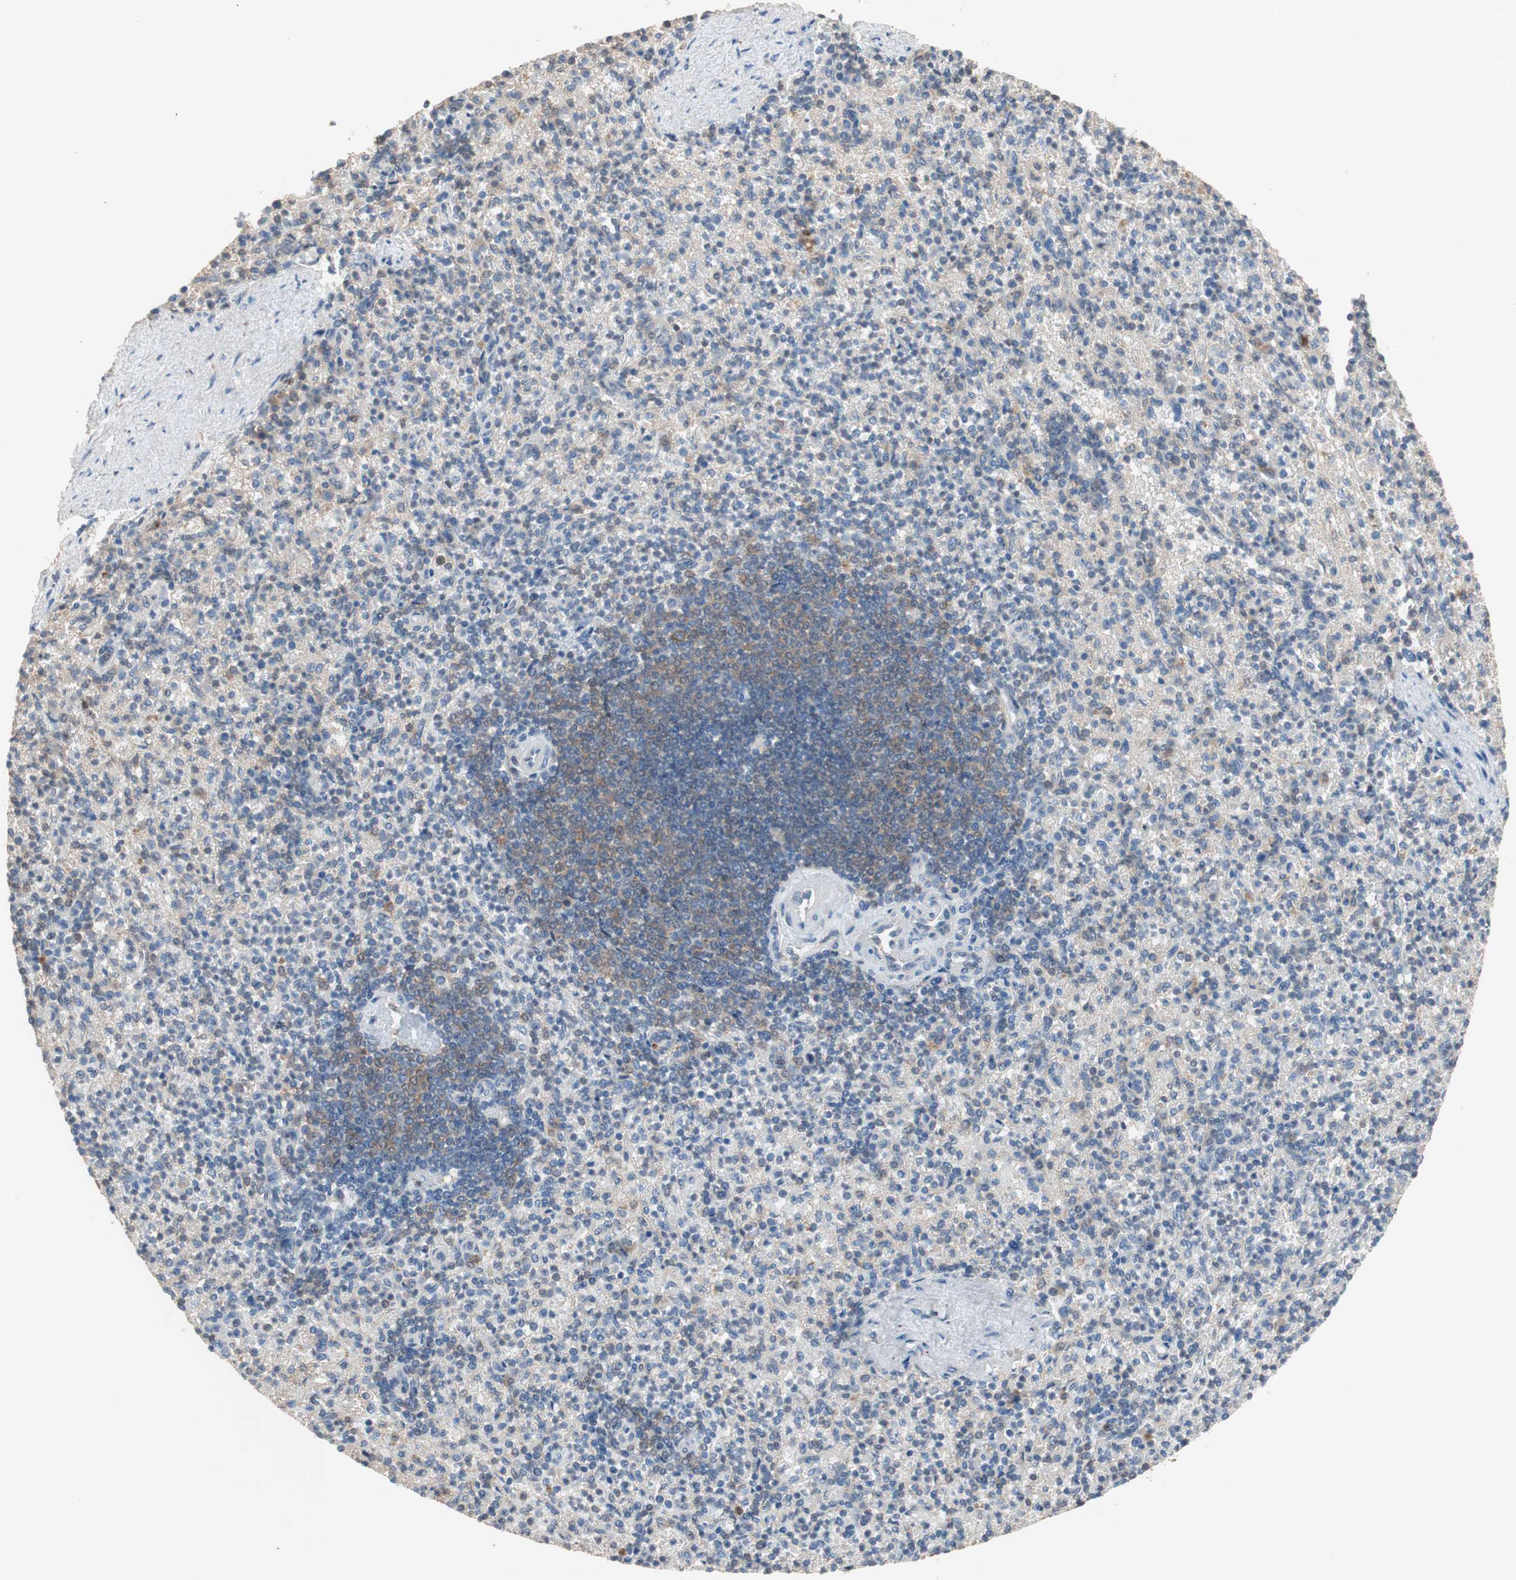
{"staining": {"intensity": "moderate", "quantity": "25%-75%", "location": "cytoplasmic/membranous,nuclear"}, "tissue": "spleen", "cell_type": "Cells in red pulp", "image_type": "normal", "snomed": [{"axis": "morphology", "description": "Normal tissue, NOS"}, {"axis": "topography", "description": "Spleen"}], "caption": "An immunohistochemistry micrograph of normal tissue is shown. Protein staining in brown highlights moderate cytoplasmic/membranous,nuclear positivity in spleen within cells in red pulp.", "gene": "GART", "patient": {"sex": "female", "age": 74}}